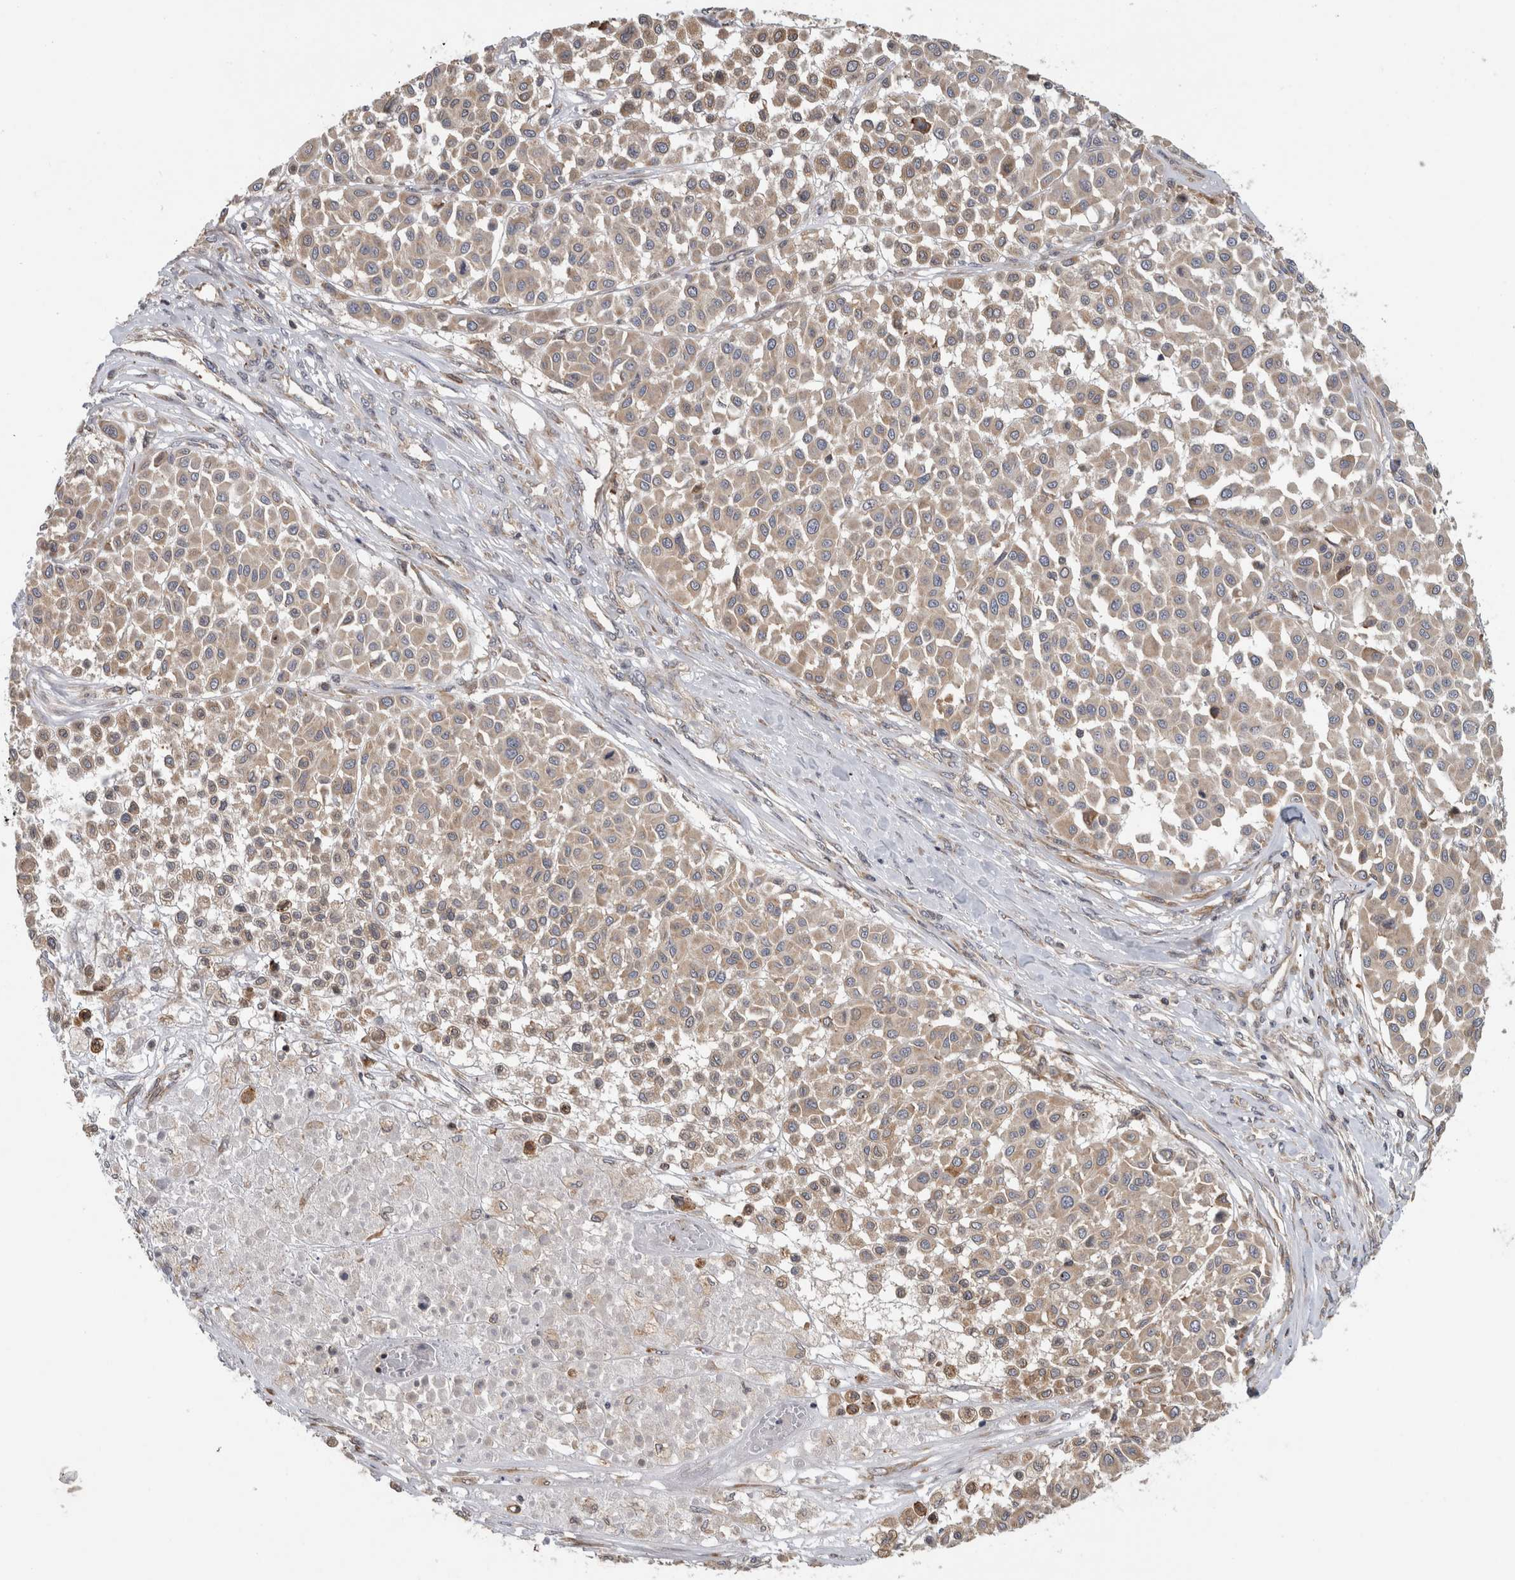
{"staining": {"intensity": "weak", "quantity": ">75%", "location": "cytoplasmic/membranous"}, "tissue": "melanoma", "cell_type": "Tumor cells", "image_type": "cancer", "snomed": [{"axis": "morphology", "description": "Malignant melanoma, Metastatic site"}, {"axis": "topography", "description": "Soft tissue"}], "caption": "Protein analysis of malignant melanoma (metastatic site) tissue demonstrates weak cytoplasmic/membranous positivity in approximately >75% of tumor cells. (Brightfield microscopy of DAB IHC at high magnification).", "gene": "PARP6", "patient": {"sex": "male", "age": 41}}